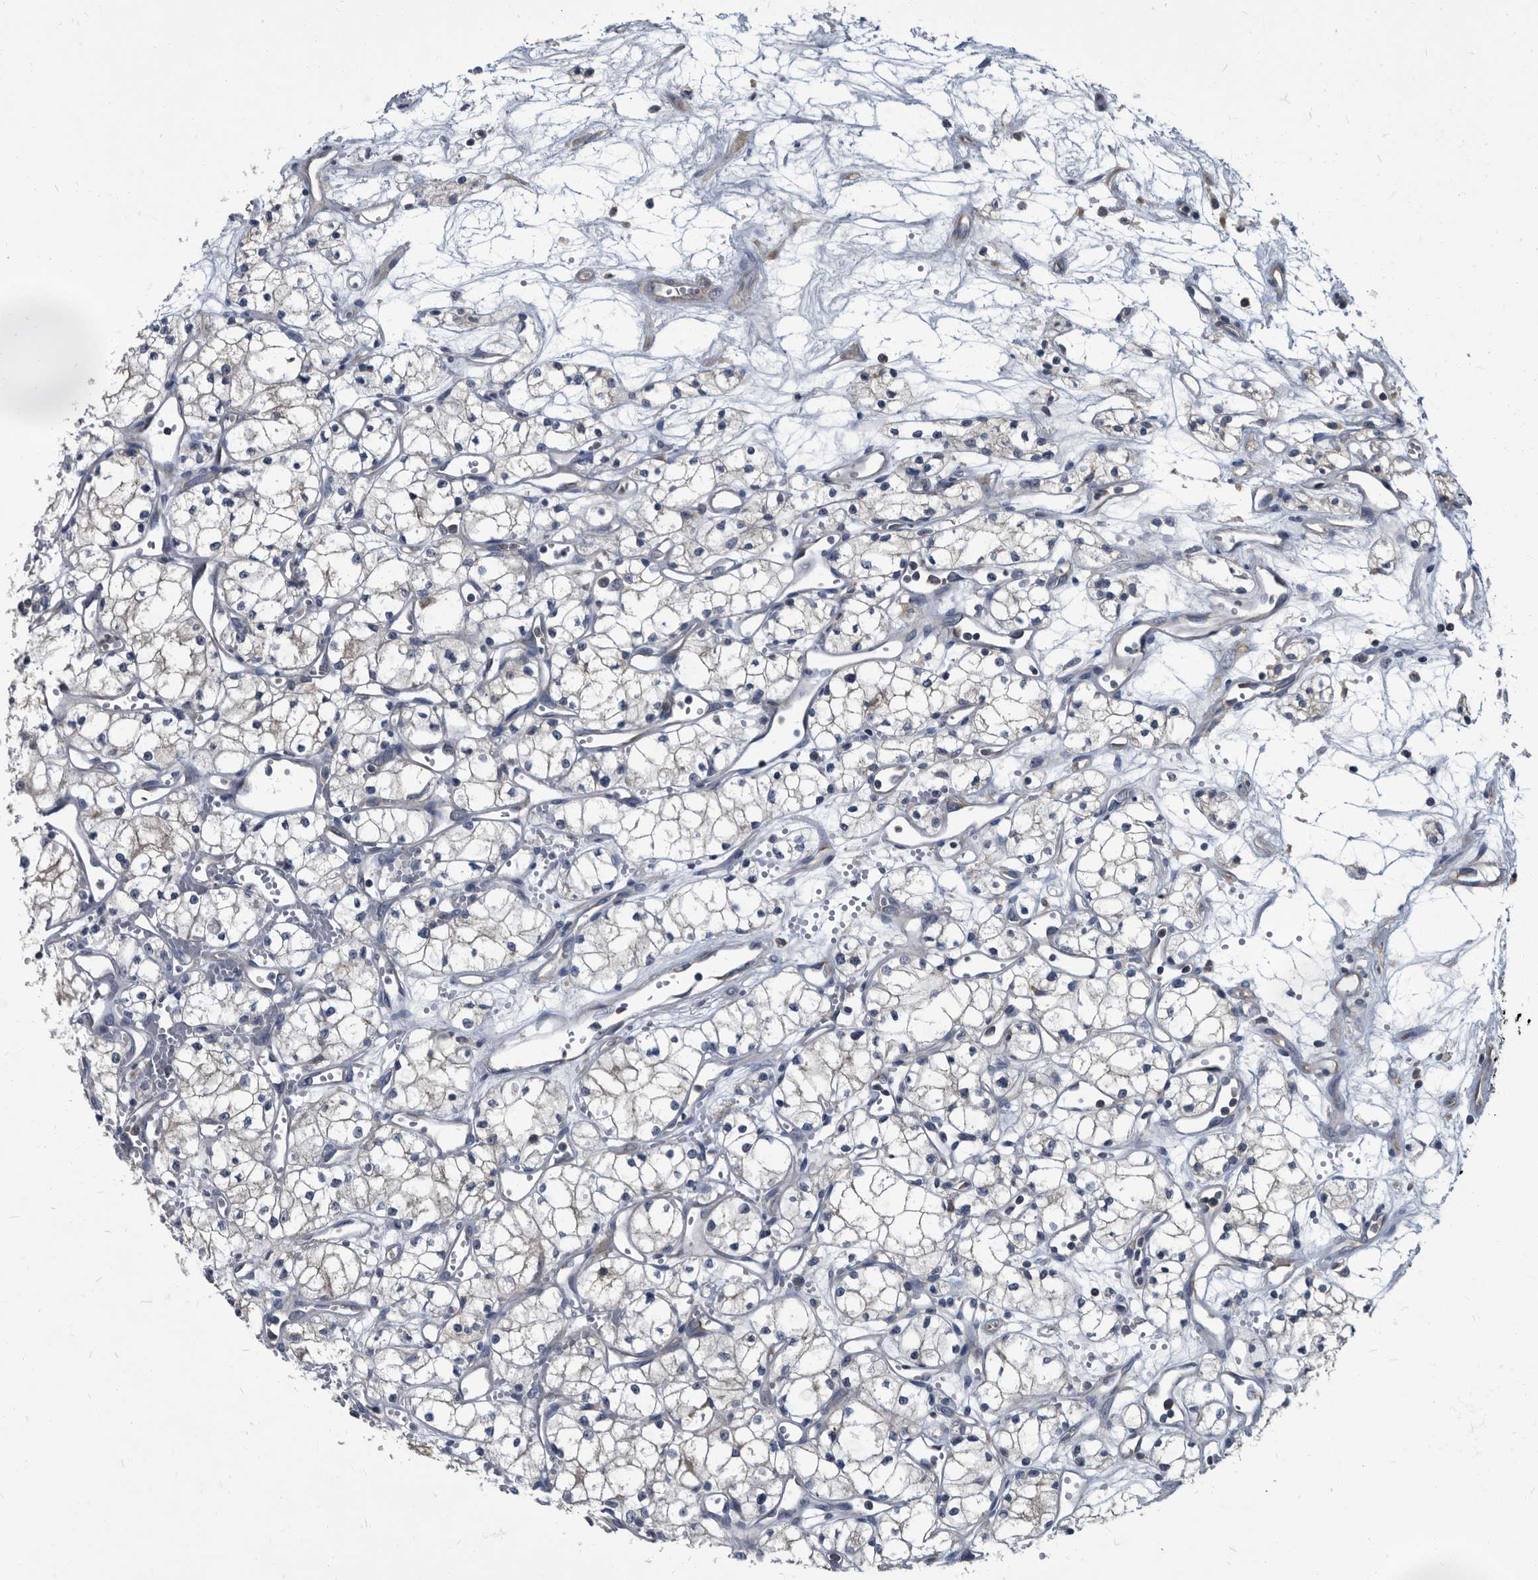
{"staining": {"intensity": "negative", "quantity": "none", "location": "none"}, "tissue": "renal cancer", "cell_type": "Tumor cells", "image_type": "cancer", "snomed": [{"axis": "morphology", "description": "Adenocarcinoma, NOS"}, {"axis": "topography", "description": "Kidney"}], "caption": "Immunohistochemical staining of renal adenocarcinoma exhibits no significant positivity in tumor cells.", "gene": "CDV3", "patient": {"sex": "male", "age": 59}}